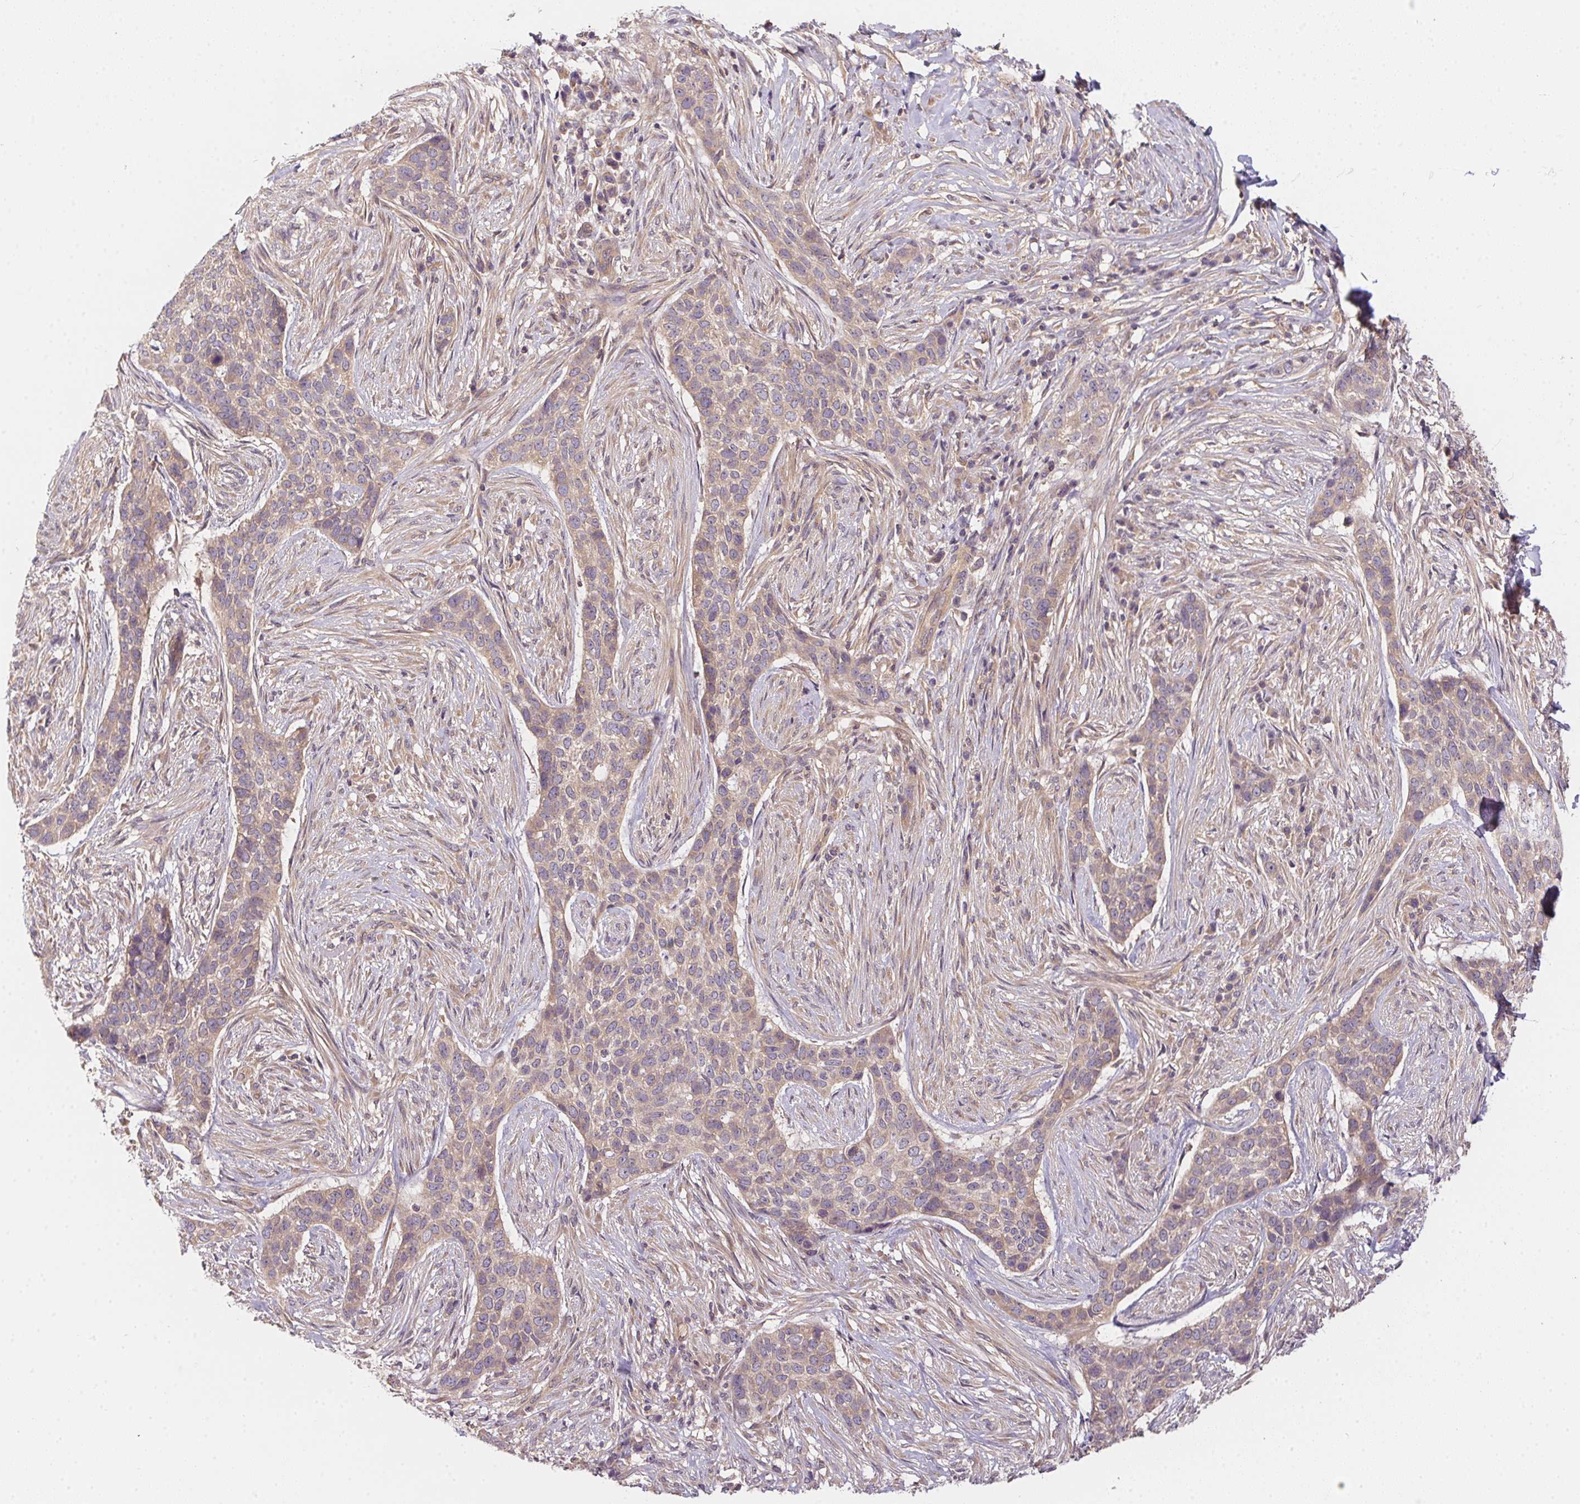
{"staining": {"intensity": "weak", "quantity": ">75%", "location": "cytoplasmic/membranous"}, "tissue": "skin cancer", "cell_type": "Tumor cells", "image_type": "cancer", "snomed": [{"axis": "morphology", "description": "Basal cell carcinoma"}, {"axis": "topography", "description": "Skin"}], "caption": "Protein expression analysis of skin cancer displays weak cytoplasmic/membranous staining in about >75% of tumor cells. (Stains: DAB (3,3'-diaminobenzidine) in brown, nuclei in blue, Microscopy: brightfield microscopy at high magnification).", "gene": "PRKAA1", "patient": {"sex": "female", "age": 69}}